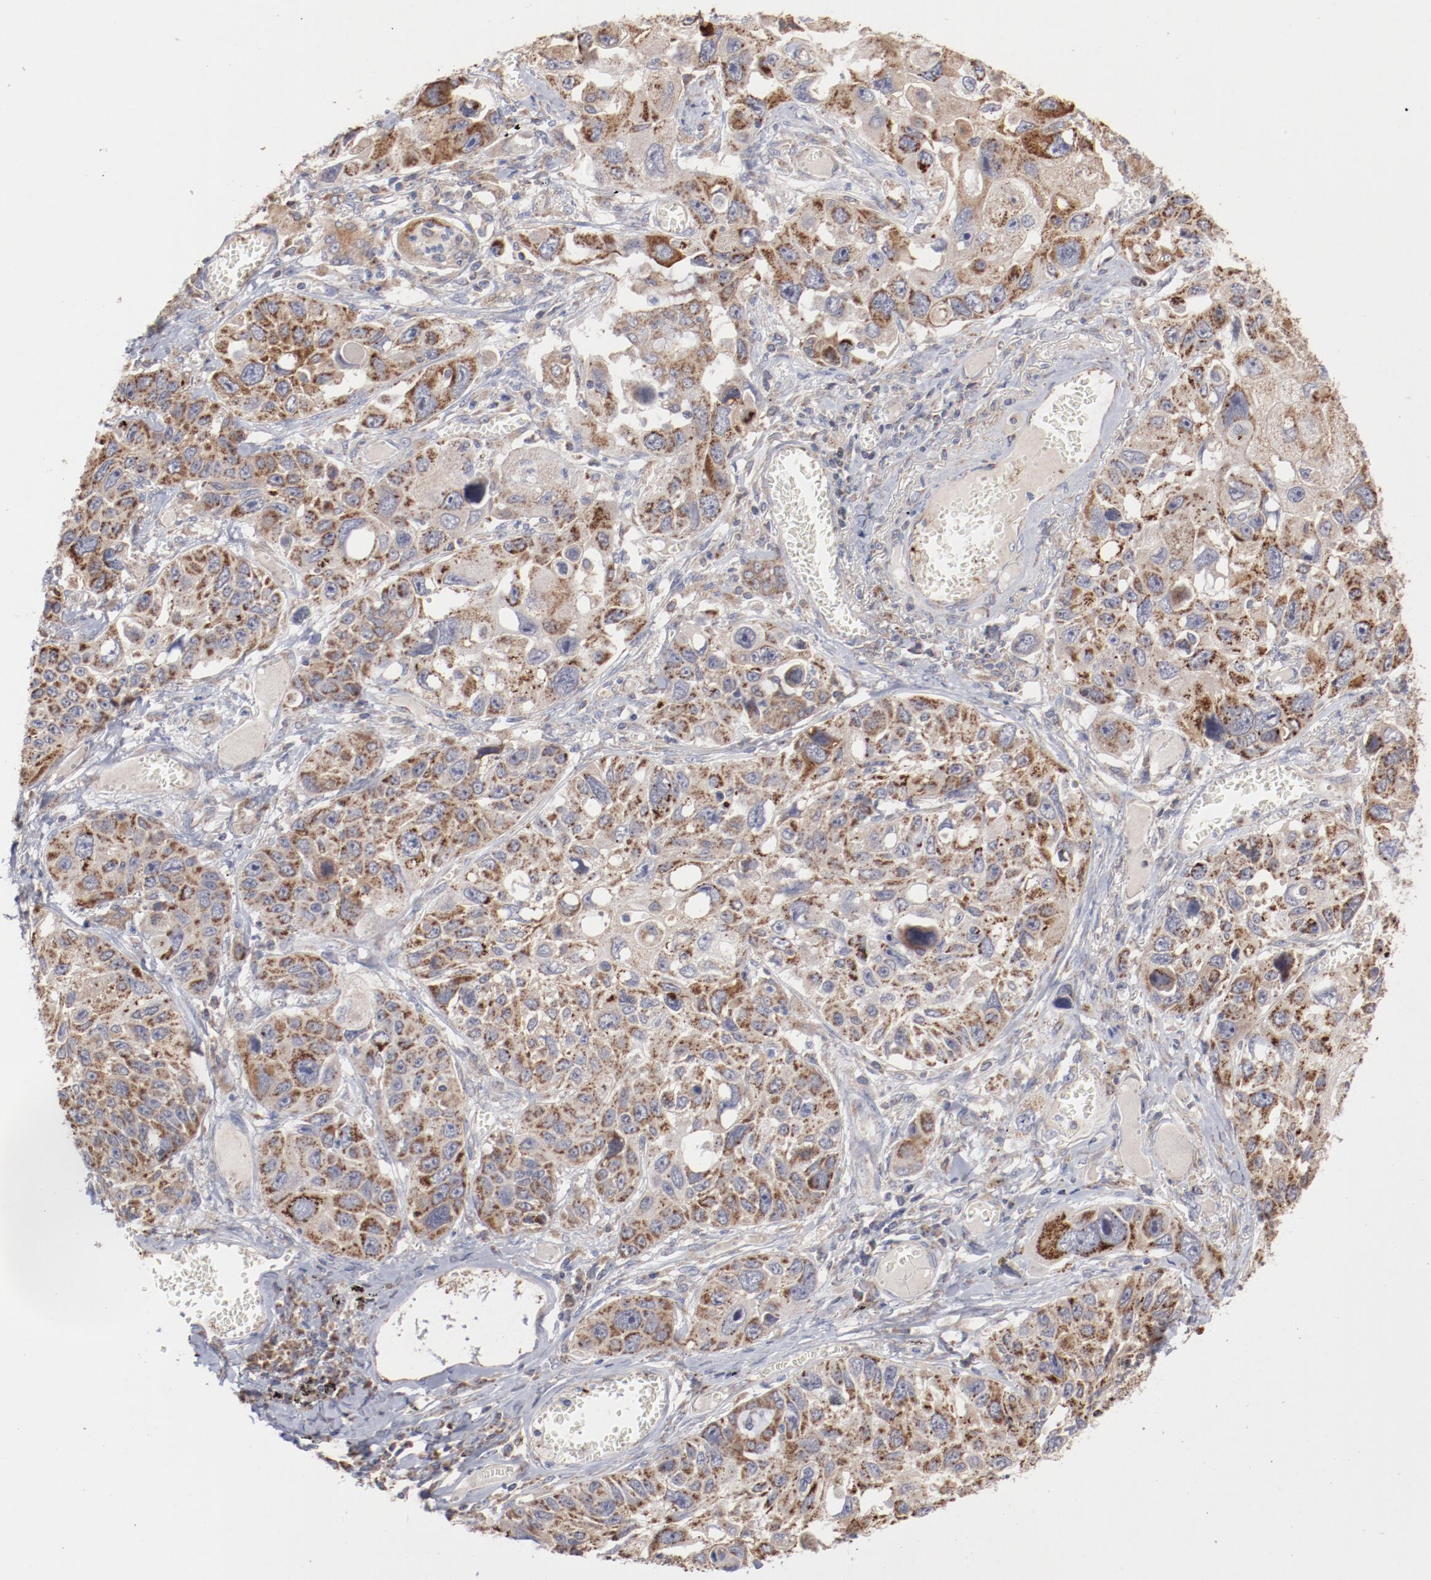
{"staining": {"intensity": "moderate", "quantity": ">75%", "location": "cytoplasmic/membranous"}, "tissue": "lung cancer", "cell_type": "Tumor cells", "image_type": "cancer", "snomed": [{"axis": "morphology", "description": "Squamous cell carcinoma, NOS"}, {"axis": "topography", "description": "Lung"}], "caption": "Squamous cell carcinoma (lung) was stained to show a protein in brown. There is medium levels of moderate cytoplasmic/membranous expression in approximately >75% of tumor cells.", "gene": "PPFIBP2", "patient": {"sex": "male", "age": 71}}